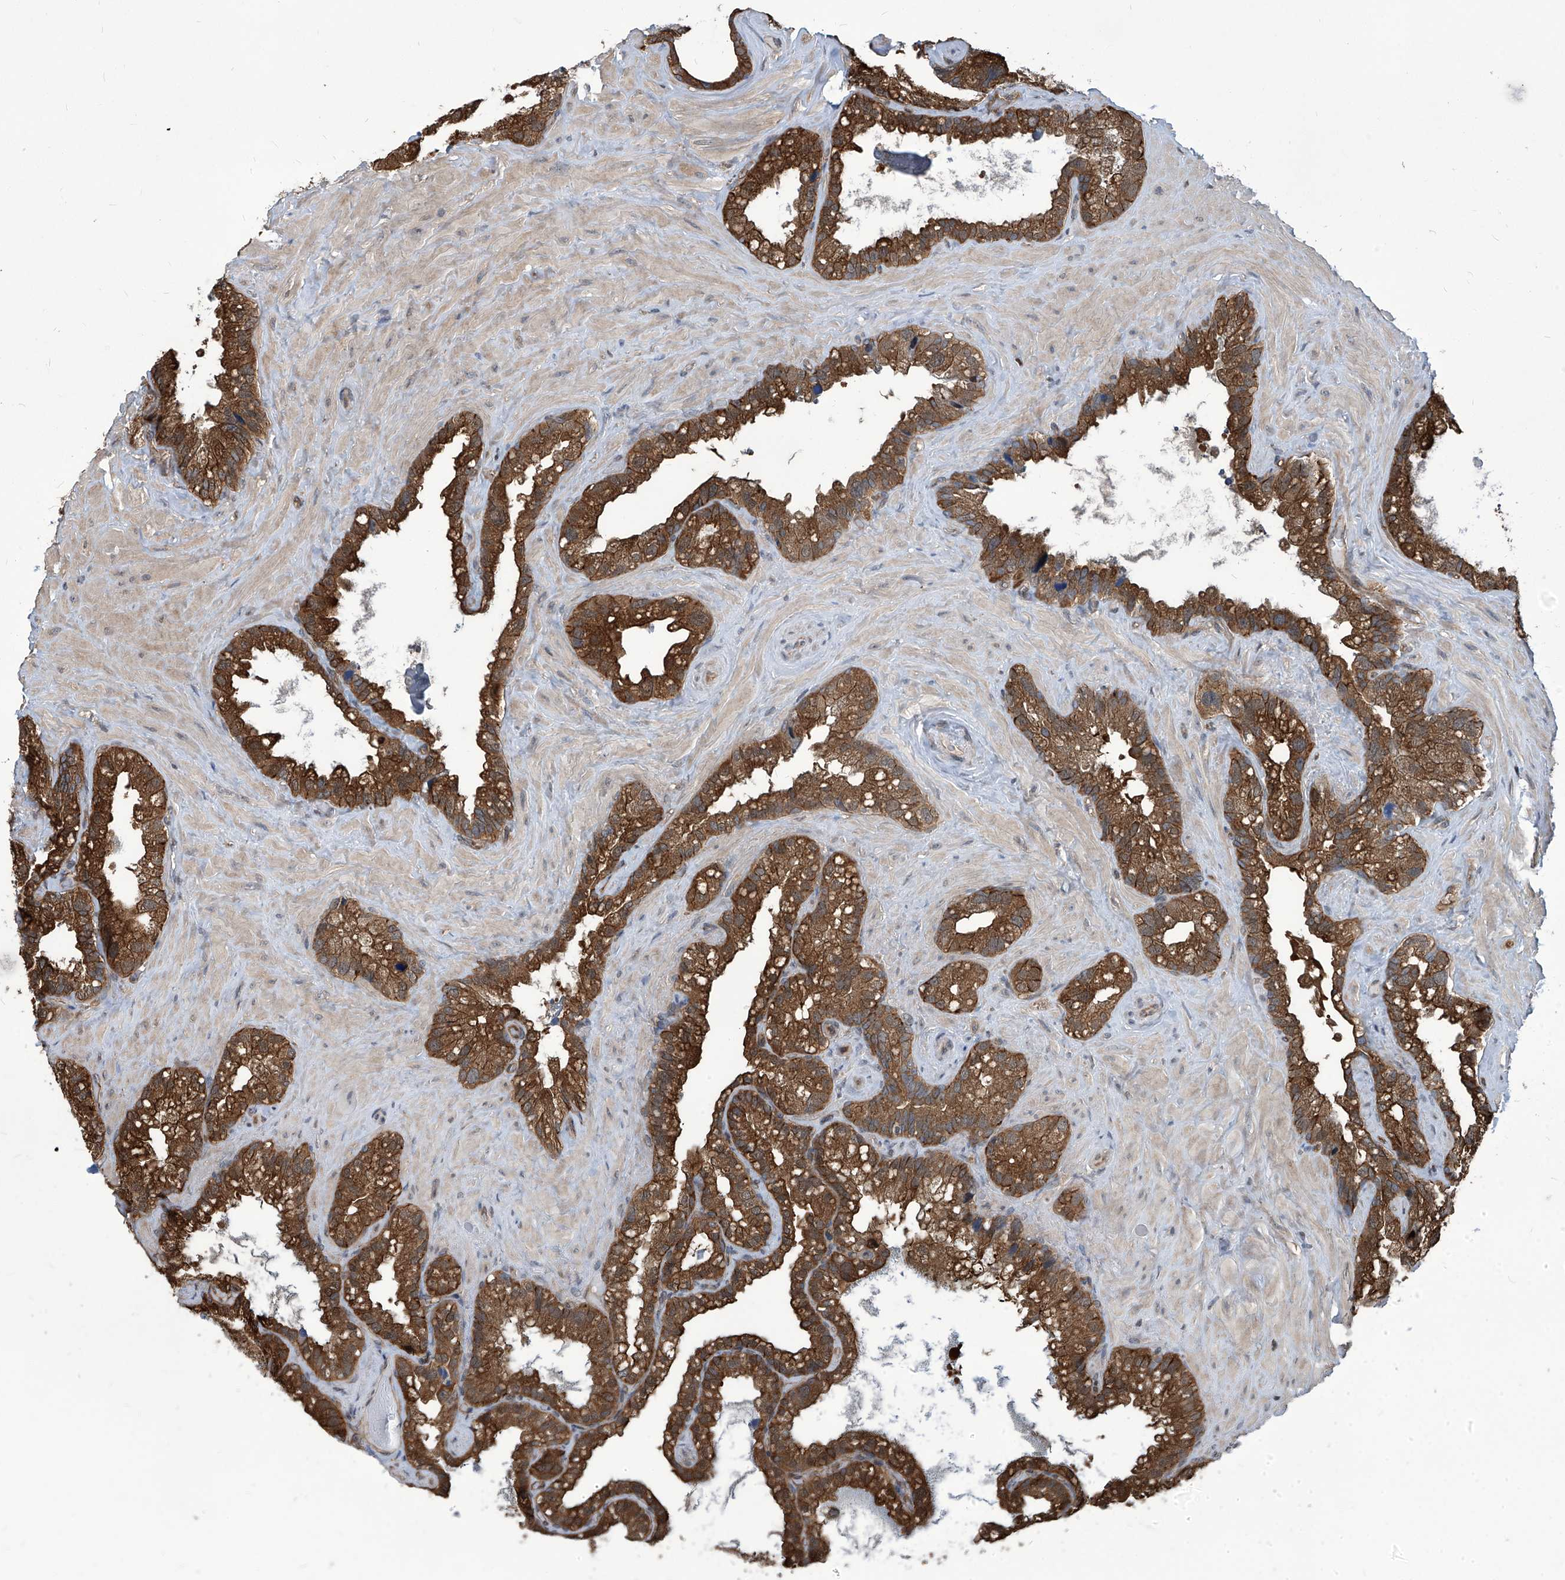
{"staining": {"intensity": "moderate", "quantity": ">75%", "location": "cytoplasmic/membranous"}, "tissue": "seminal vesicle", "cell_type": "Glandular cells", "image_type": "normal", "snomed": [{"axis": "morphology", "description": "Normal tissue, NOS"}, {"axis": "topography", "description": "Prostate"}, {"axis": "topography", "description": "Seminal veicle"}], "caption": "A brown stain labels moderate cytoplasmic/membranous expression of a protein in glandular cells of unremarkable human seminal vesicle. The staining was performed using DAB, with brown indicating positive protein expression. Nuclei are stained blue with hematoxylin.", "gene": "PSMB1", "patient": {"sex": "male", "age": 68}}